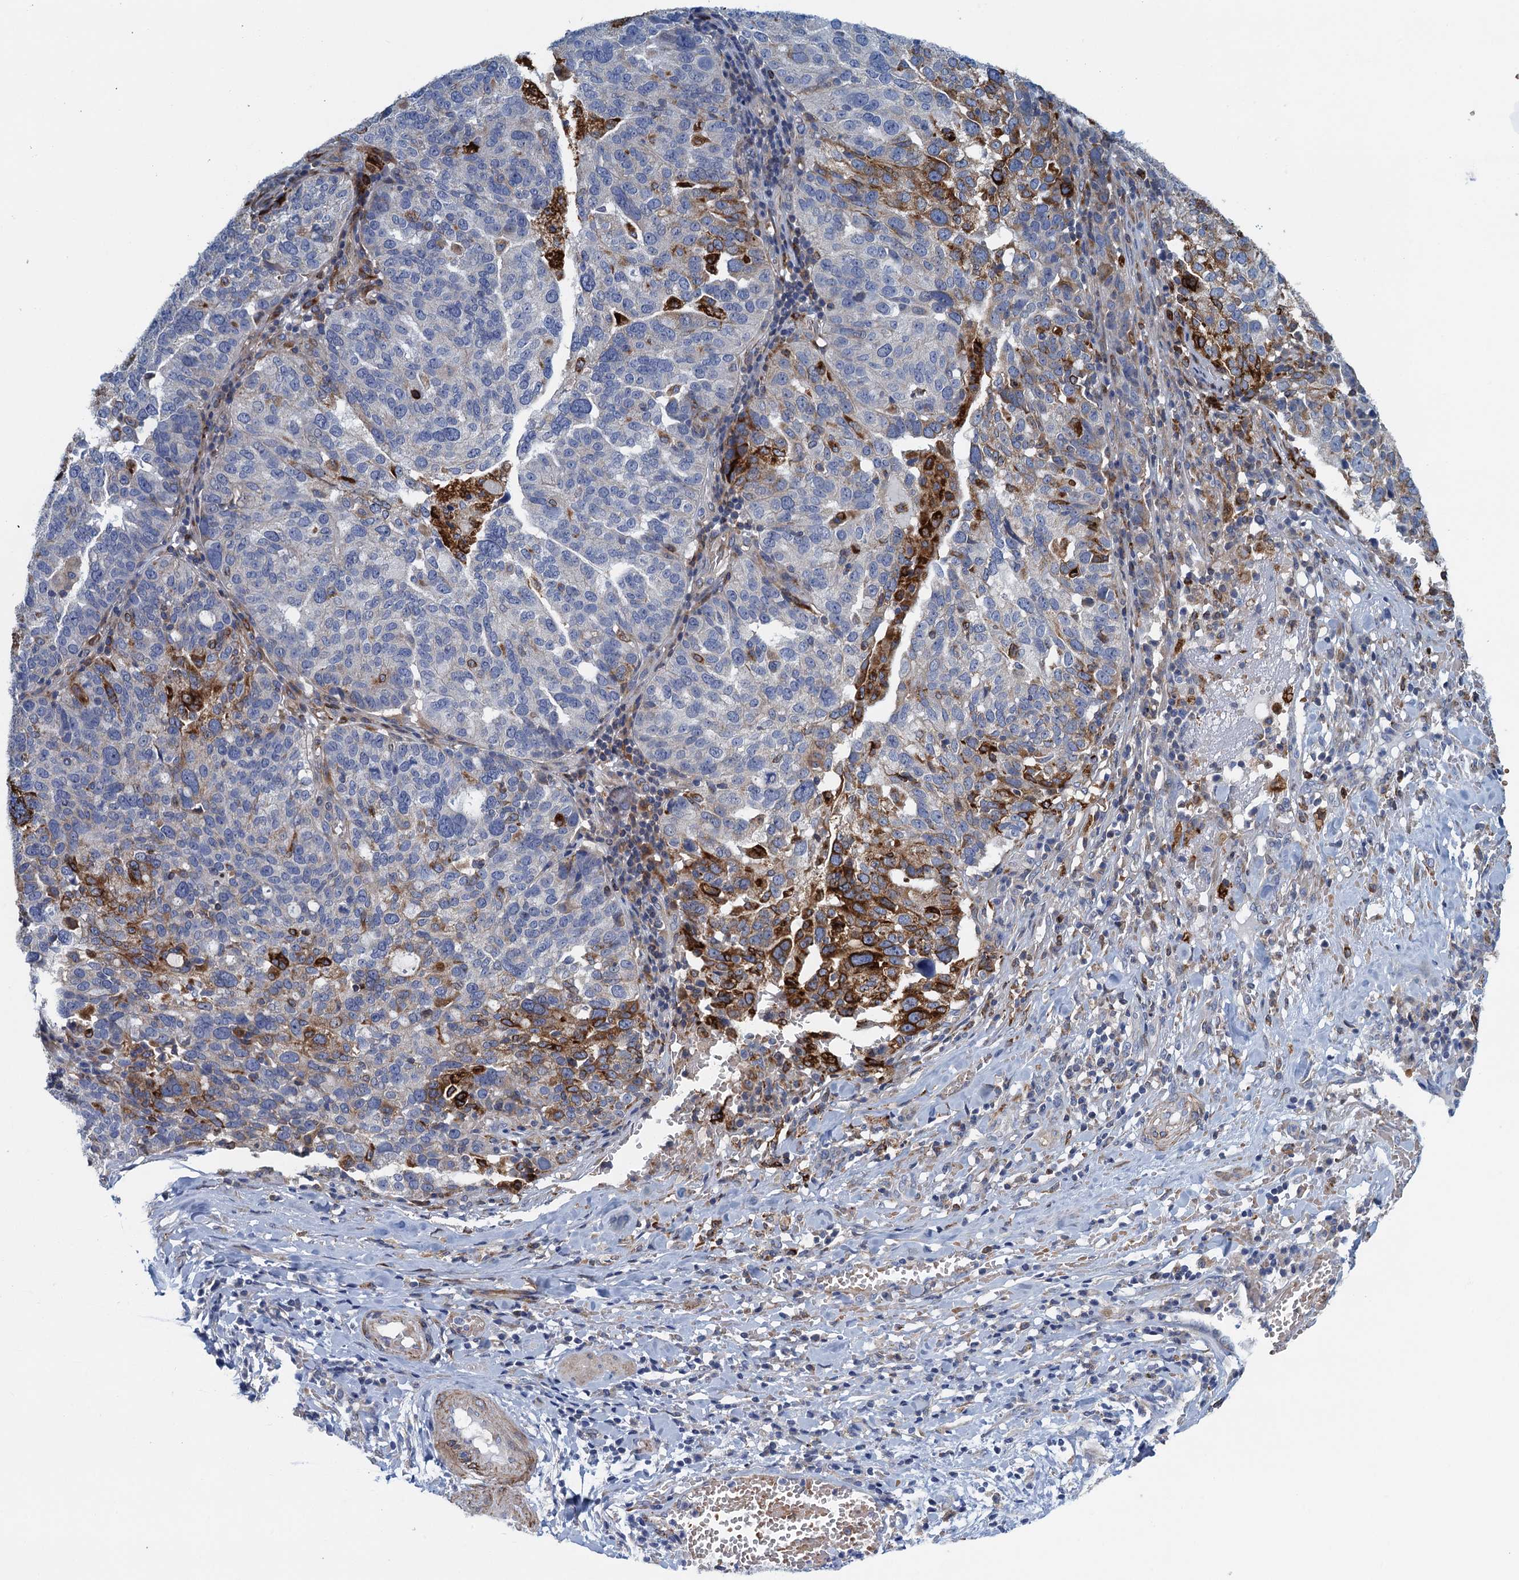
{"staining": {"intensity": "strong", "quantity": "<25%", "location": "cytoplasmic/membranous"}, "tissue": "ovarian cancer", "cell_type": "Tumor cells", "image_type": "cancer", "snomed": [{"axis": "morphology", "description": "Cystadenocarcinoma, serous, NOS"}, {"axis": "topography", "description": "Ovary"}], "caption": "The immunohistochemical stain labels strong cytoplasmic/membranous positivity in tumor cells of serous cystadenocarcinoma (ovarian) tissue.", "gene": "RSAD2", "patient": {"sex": "female", "age": 59}}